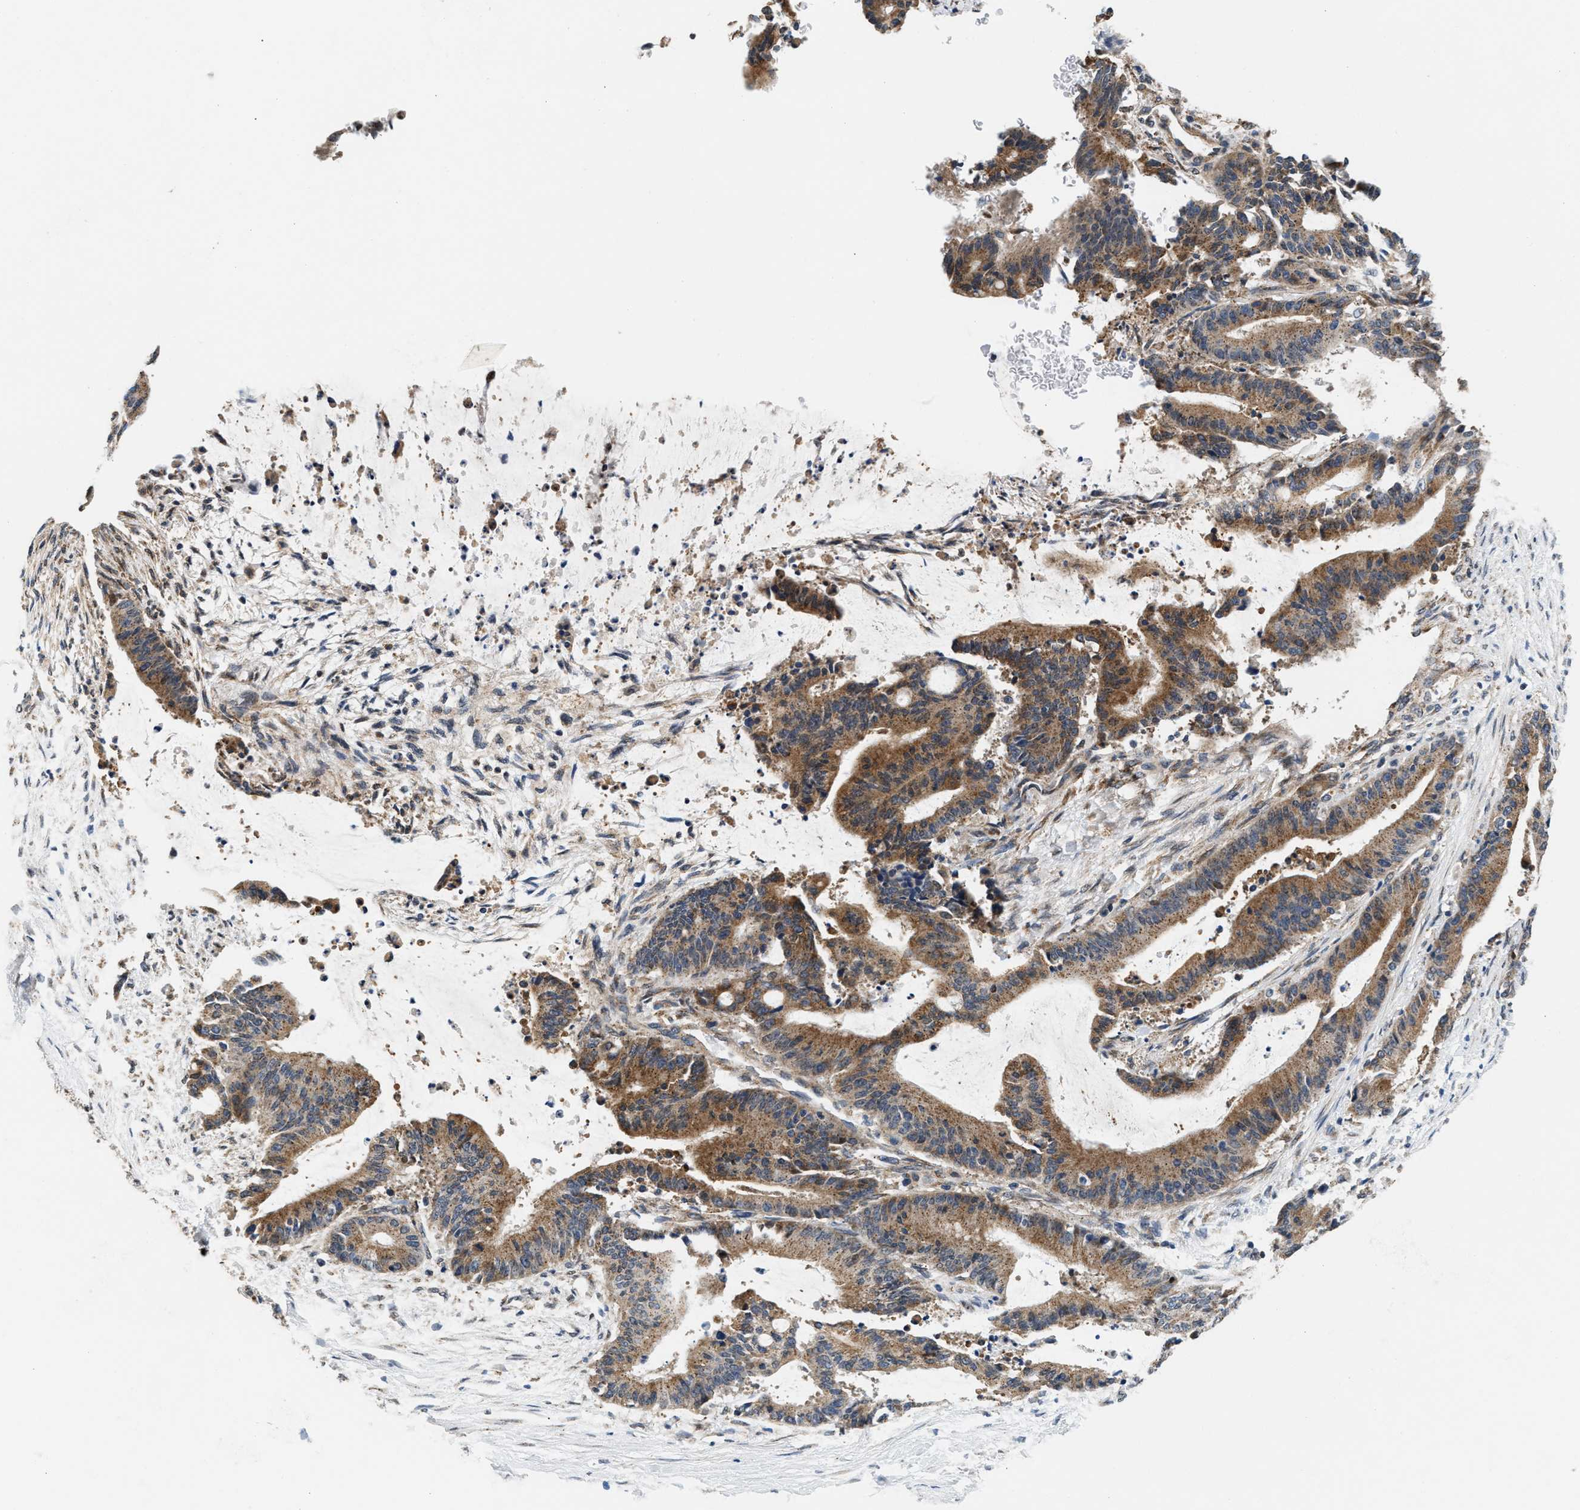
{"staining": {"intensity": "moderate", "quantity": ">75%", "location": "cytoplasmic/membranous"}, "tissue": "liver cancer", "cell_type": "Tumor cells", "image_type": "cancer", "snomed": [{"axis": "morphology", "description": "Cholangiocarcinoma"}, {"axis": "topography", "description": "Liver"}], "caption": "Immunohistochemistry of human liver cancer (cholangiocarcinoma) reveals medium levels of moderate cytoplasmic/membranous positivity in approximately >75% of tumor cells. The protein is shown in brown color, while the nuclei are stained blue.", "gene": "KCNMB2", "patient": {"sex": "female", "age": 73}}